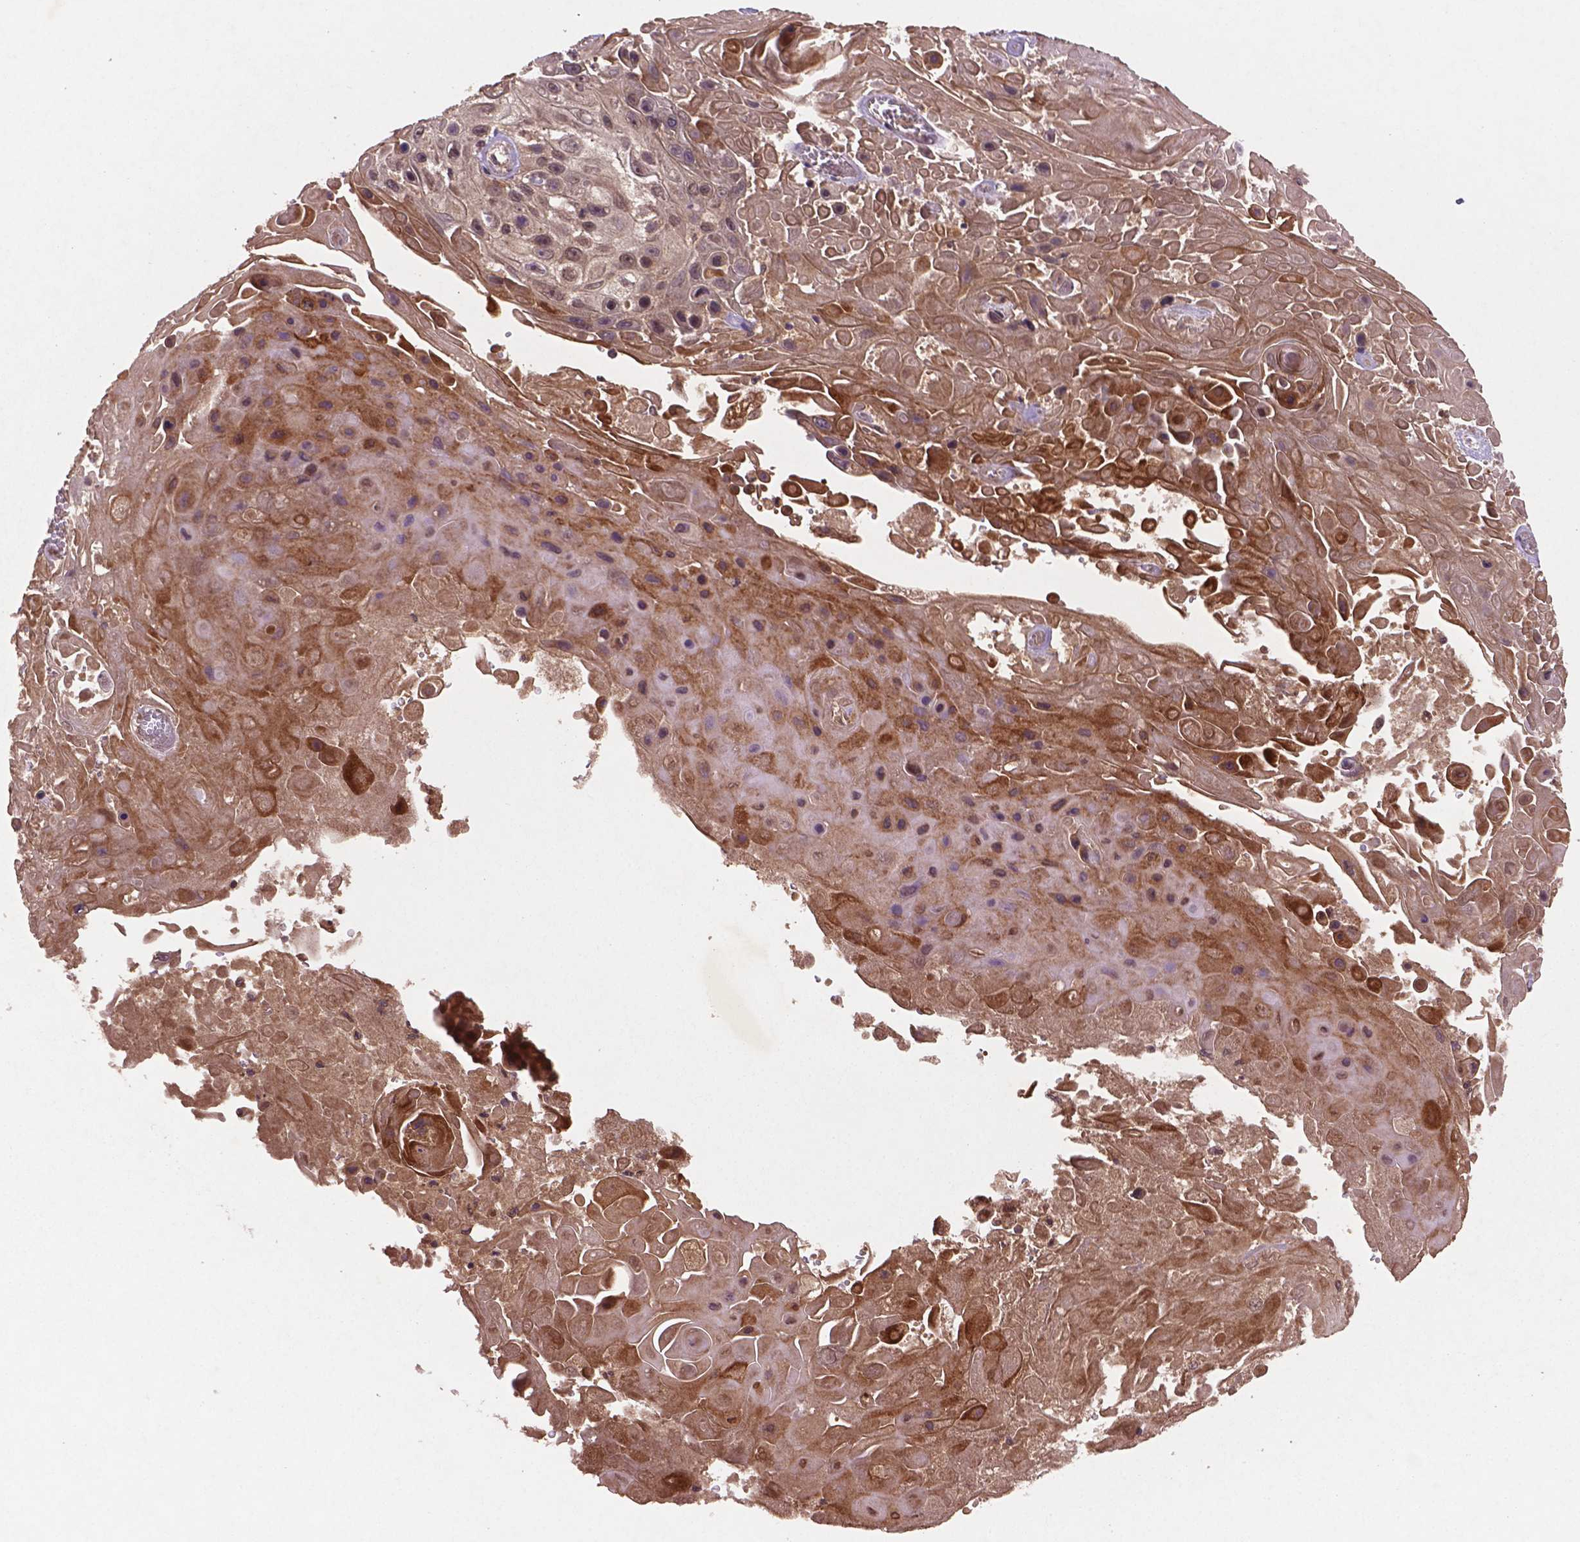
{"staining": {"intensity": "moderate", "quantity": ">75%", "location": "cytoplasmic/membranous,nuclear"}, "tissue": "skin cancer", "cell_type": "Tumor cells", "image_type": "cancer", "snomed": [{"axis": "morphology", "description": "Squamous cell carcinoma, NOS"}, {"axis": "topography", "description": "Skin"}], "caption": "IHC of skin squamous cell carcinoma reveals medium levels of moderate cytoplasmic/membranous and nuclear positivity in approximately >75% of tumor cells.", "gene": "NIPAL2", "patient": {"sex": "male", "age": 82}}